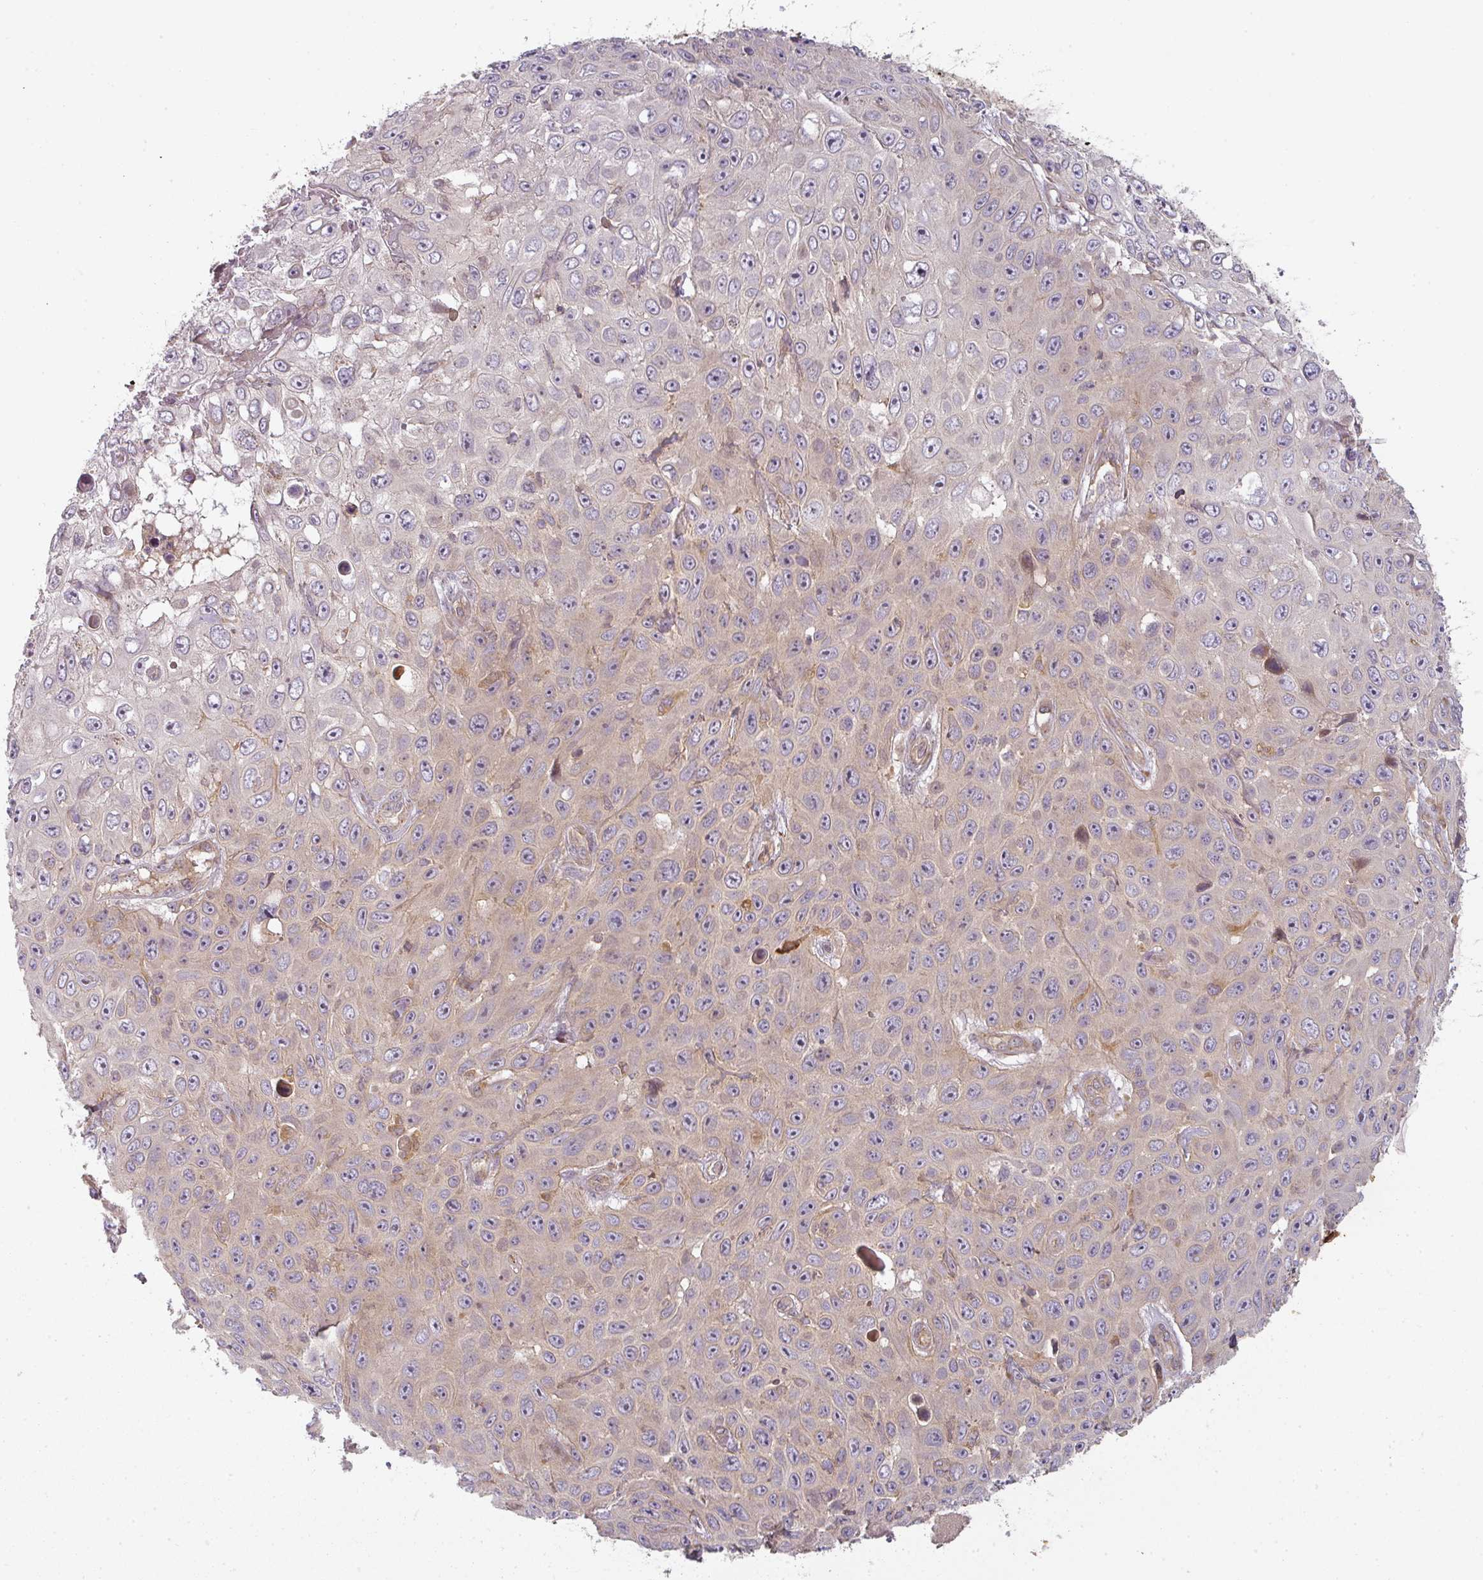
{"staining": {"intensity": "weak", "quantity": "25%-75%", "location": "cytoplasmic/membranous"}, "tissue": "skin cancer", "cell_type": "Tumor cells", "image_type": "cancer", "snomed": [{"axis": "morphology", "description": "Squamous cell carcinoma, NOS"}, {"axis": "topography", "description": "Skin"}], "caption": "Human skin cancer (squamous cell carcinoma) stained with a protein marker shows weak staining in tumor cells.", "gene": "CNOT1", "patient": {"sex": "male", "age": 82}}